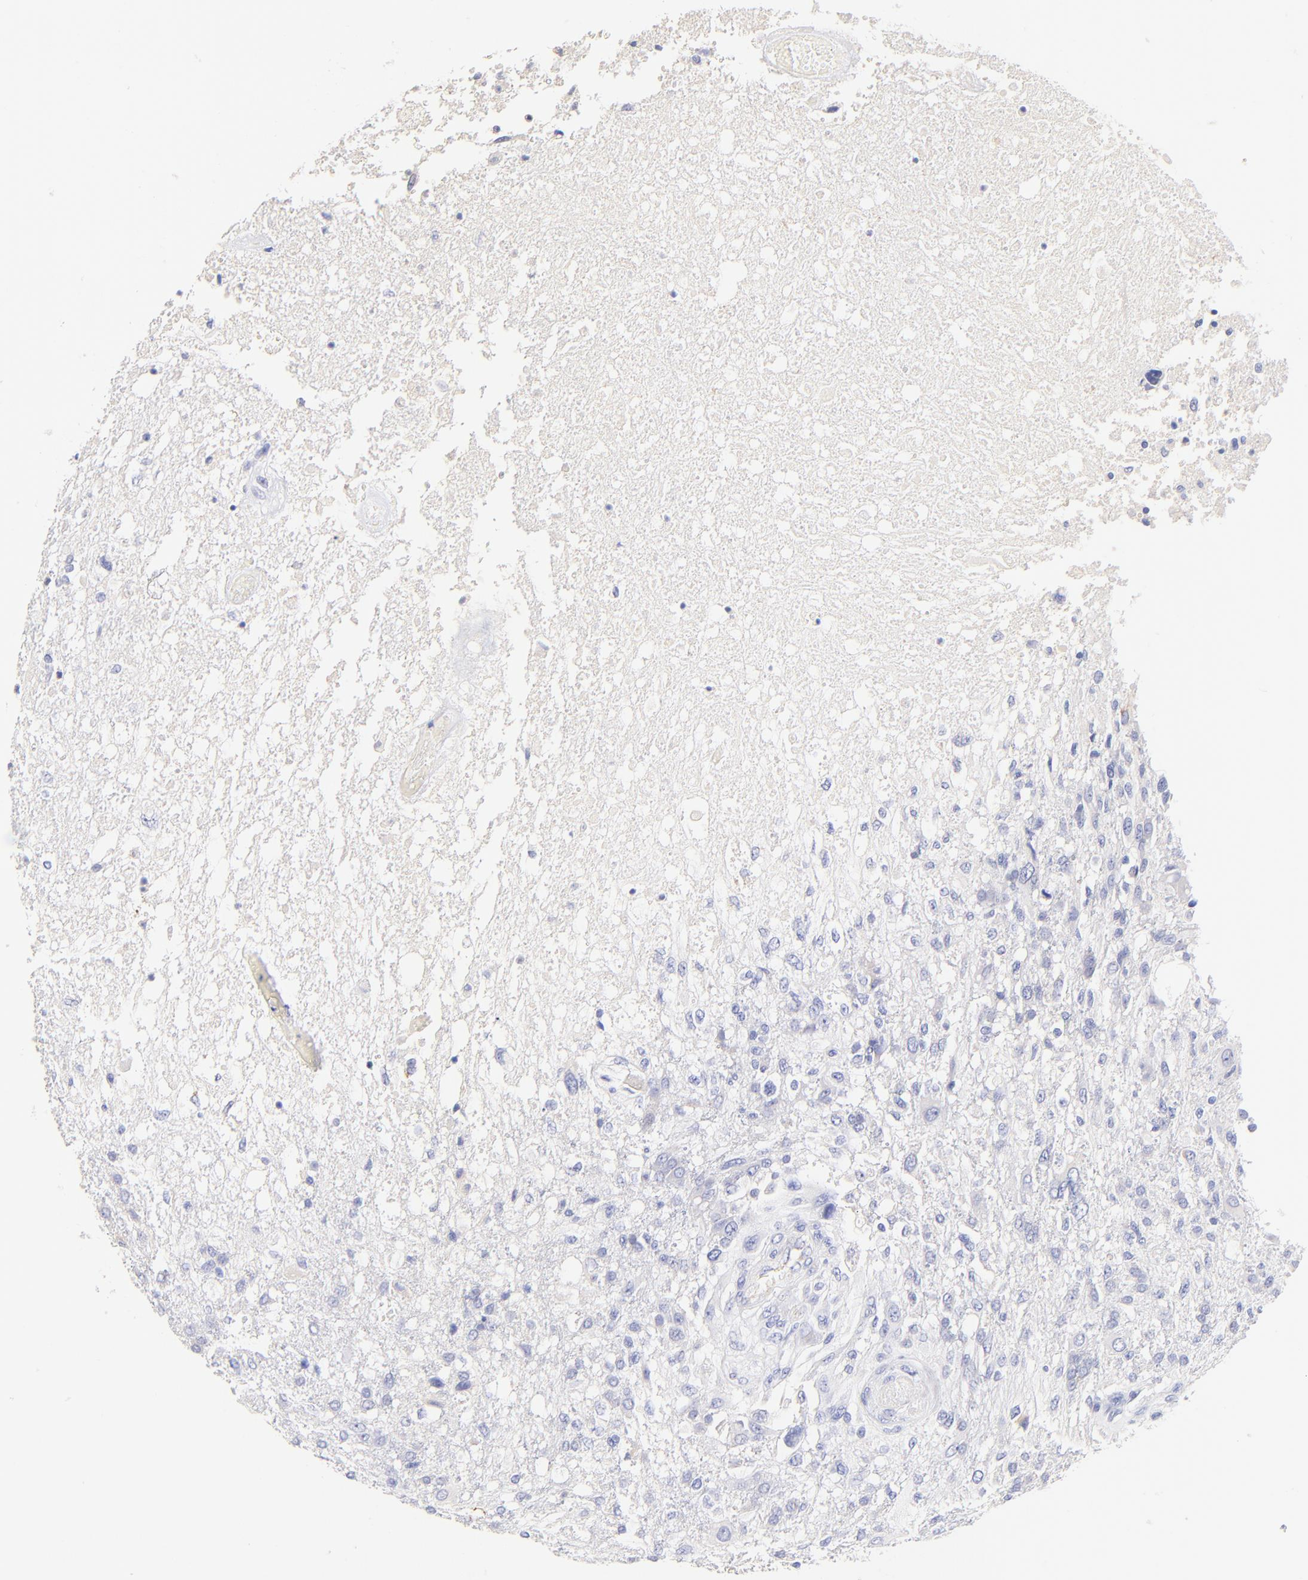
{"staining": {"intensity": "negative", "quantity": "none", "location": "none"}, "tissue": "glioma", "cell_type": "Tumor cells", "image_type": "cancer", "snomed": [{"axis": "morphology", "description": "Glioma, malignant, High grade"}, {"axis": "topography", "description": "Cerebral cortex"}], "caption": "High magnification brightfield microscopy of high-grade glioma (malignant) stained with DAB (brown) and counterstained with hematoxylin (blue): tumor cells show no significant positivity. Brightfield microscopy of IHC stained with DAB (brown) and hematoxylin (blue), captured at high magnification.", "gene": "ASB9", "patient": {"sex": "male", "age": 79}}